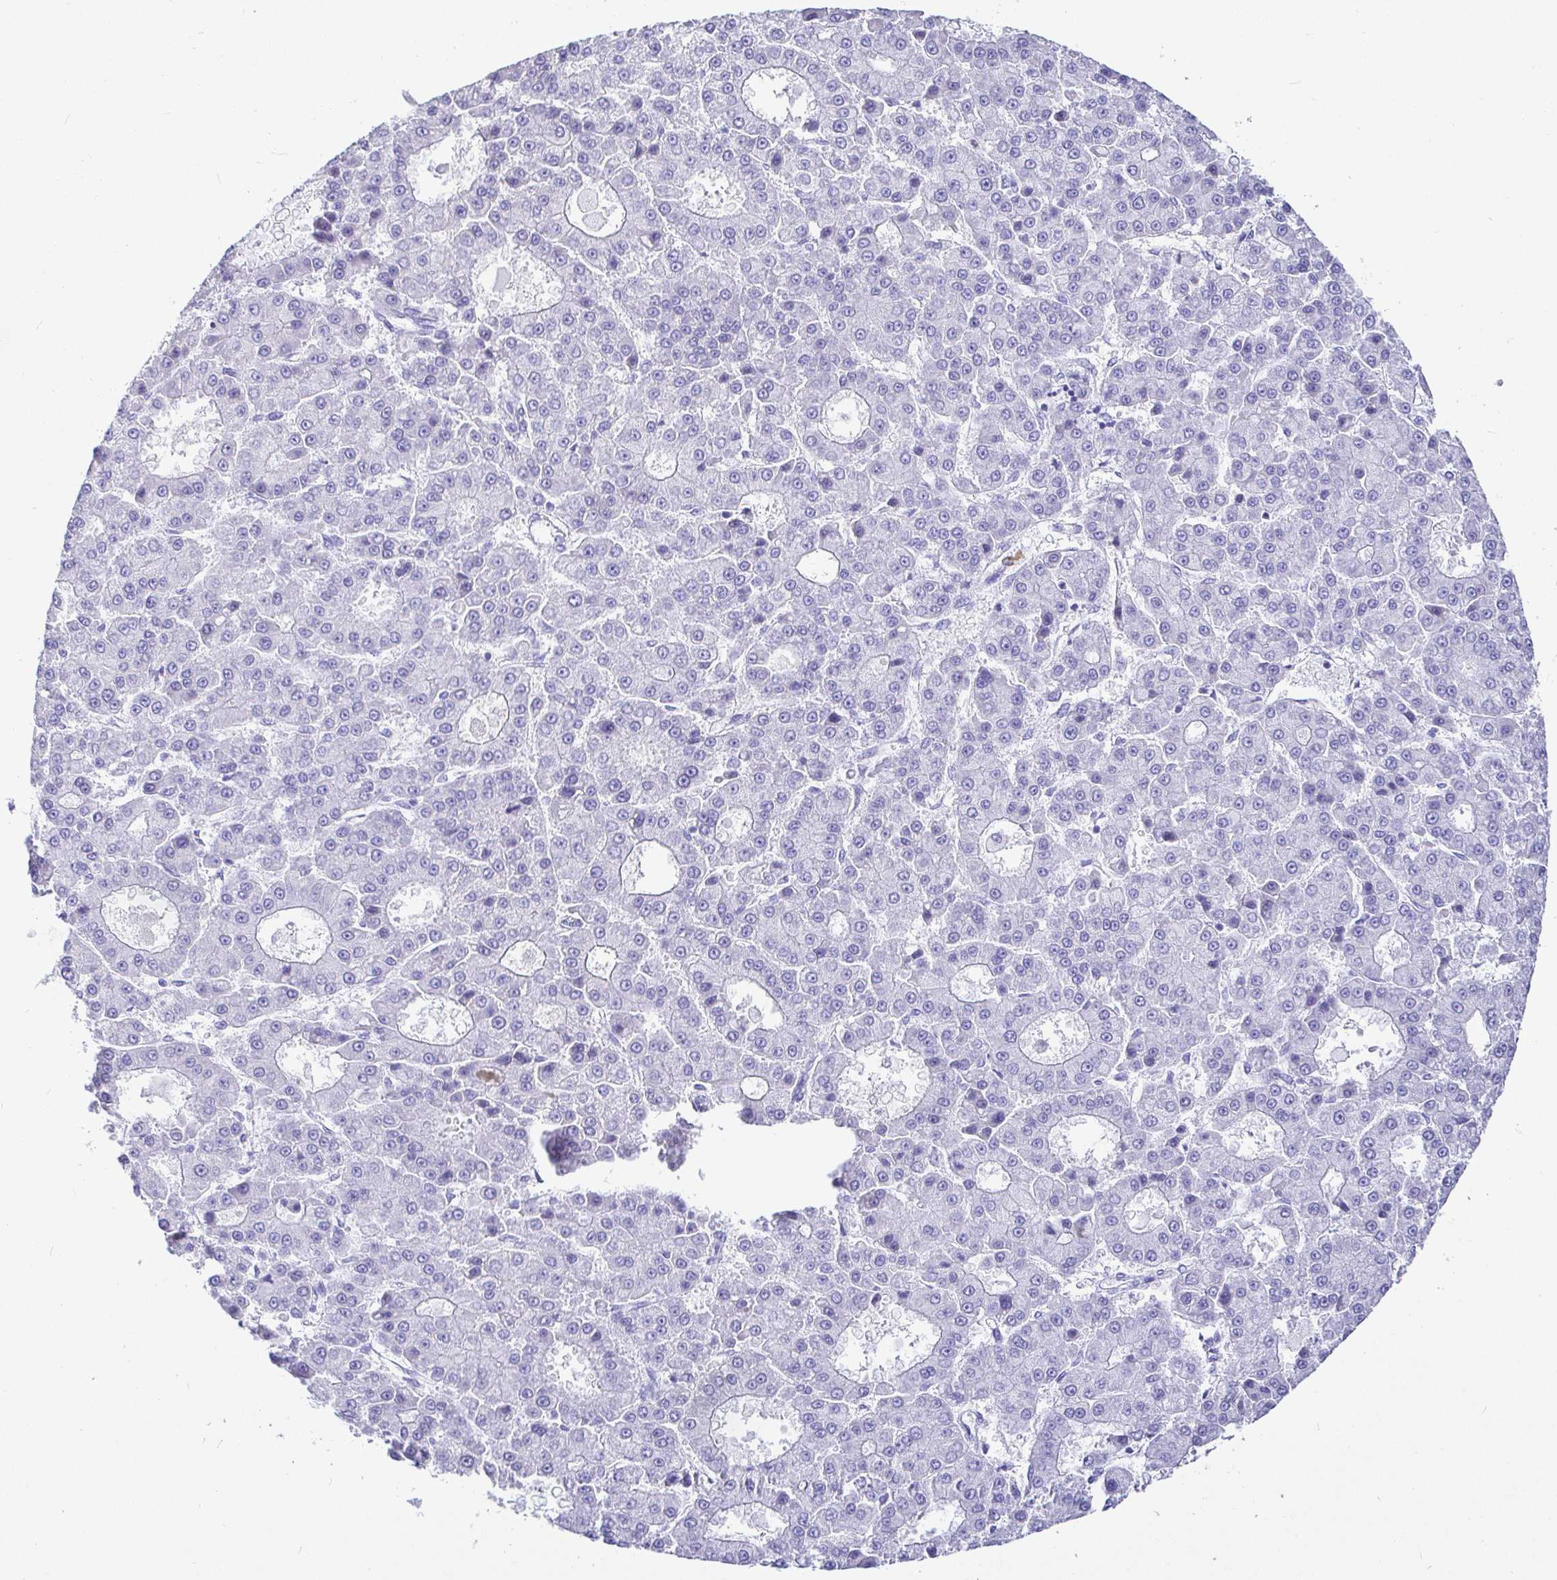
{"staining": {"intensity": "negative", "quantity": "none", "location": "none"}, "tissue": "liver cancer", "cell_type": "Tumor cells", "image_type": "cancer", "snomed": [{"axis": "morphology", "description": "Carcinoma, Hepatocellular, NOS"}, {"axis": "topography", "description": "Liver"}], "caption": "Image shows no protein expression in tumor cells of liver cancer (hepatocellular carcinoma) tissue. (Immunohistochemistry (ihc), brightfield microscopy, high magnification).", "gene": "CCDC62", "patient": {"sex": "male", "age": 70}}